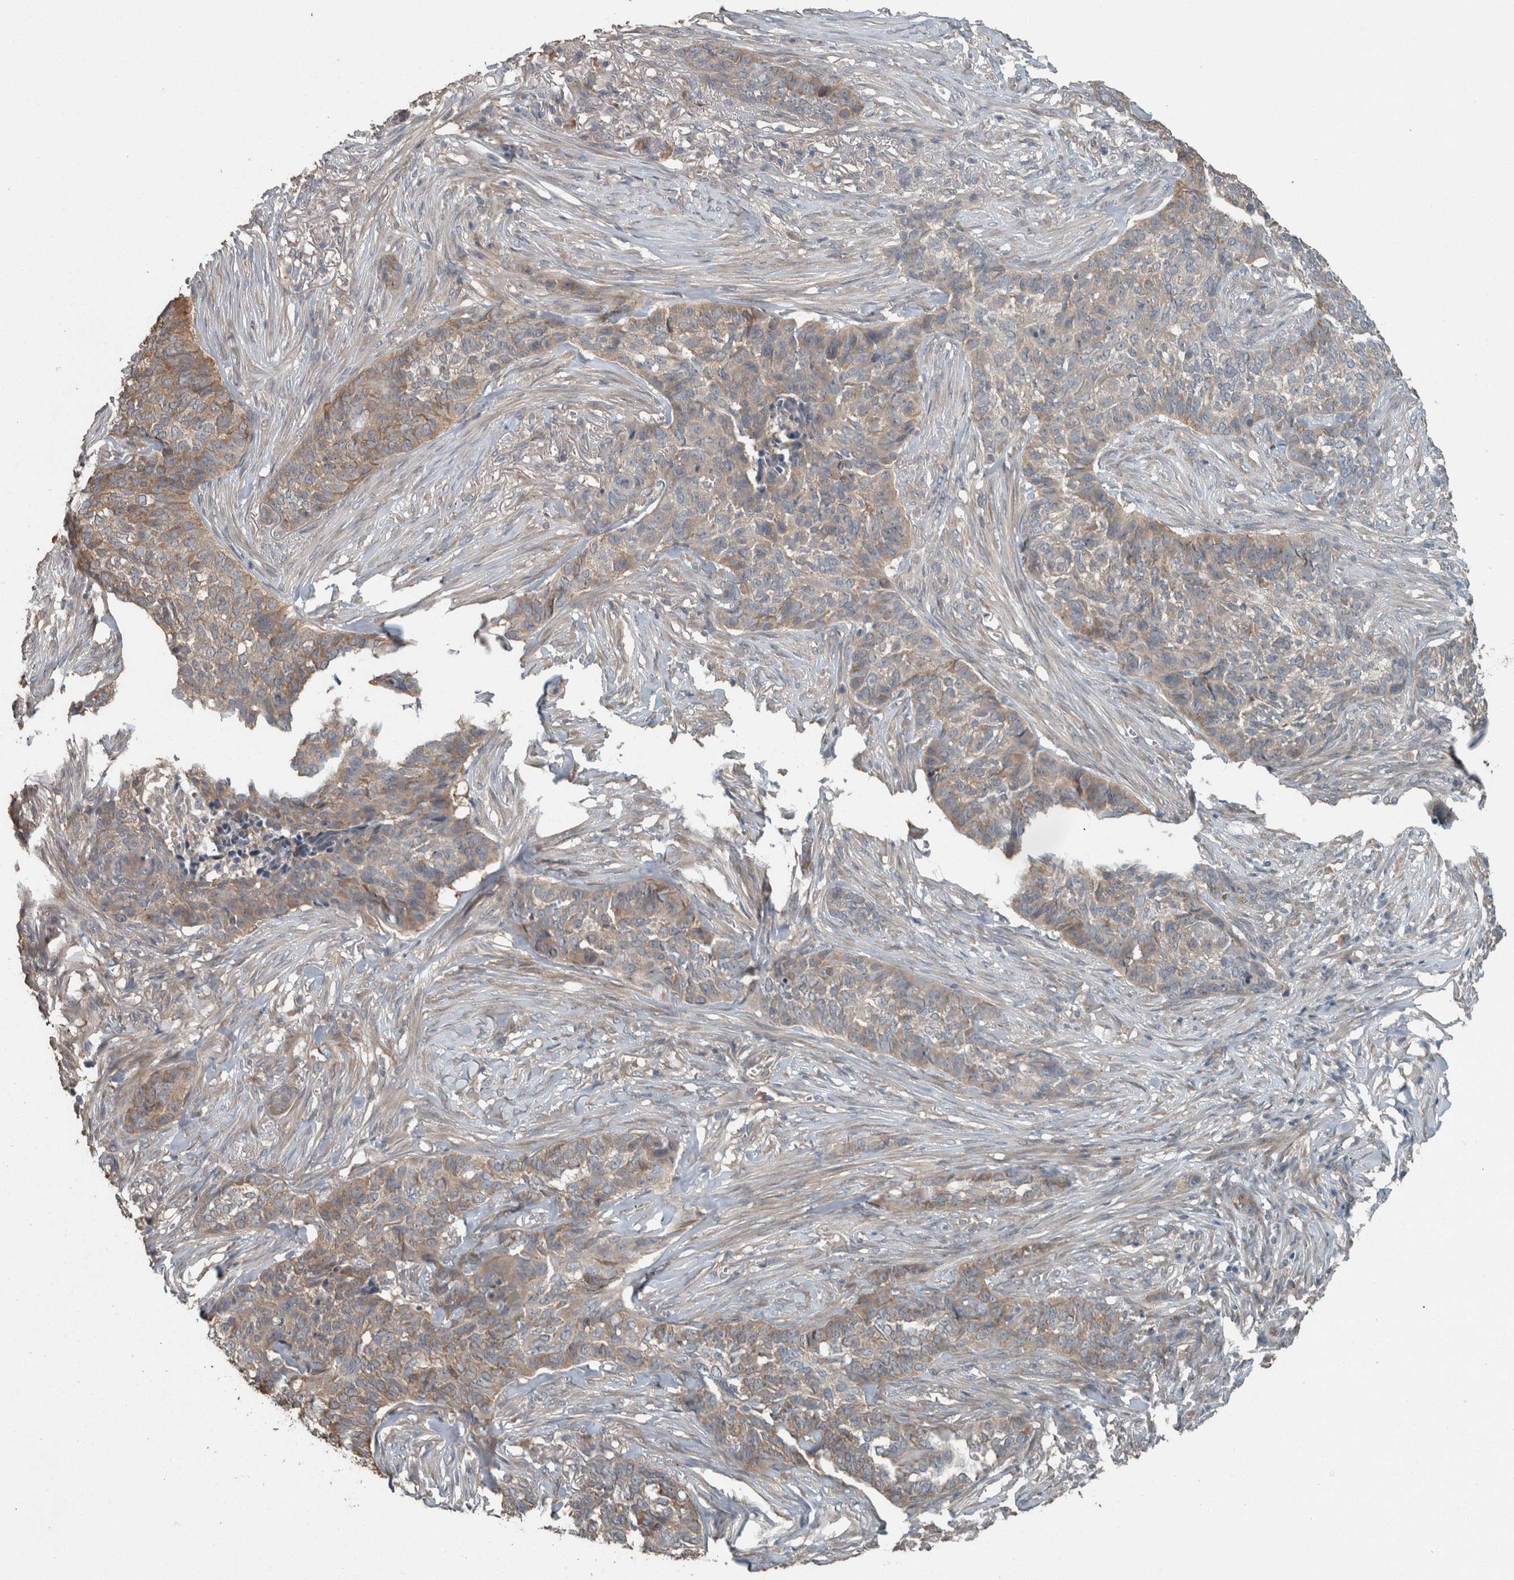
{"staining": {"intensity": "weak", "quantity": "25%-75%", "location": "cytoplasmic/membranous"}, "tissue": "skin cancer", "cell_type": "Tumor cells", "image_type": "cancer", "snomed": [{"axis": "morphology", "description": "Basal cell carcinoma"}, {"axis": "topography", "description": "Skin"}], "caption": "DAB immunohistochemical staining of skin cancer (basal cell carcinoma) demonstrates weak cytoplasmic/membranous protein positivity in approximately 25%-75% of tumor cells.", "gene": "KNTC1", "patient": {"sex": "male", "age": 85}}